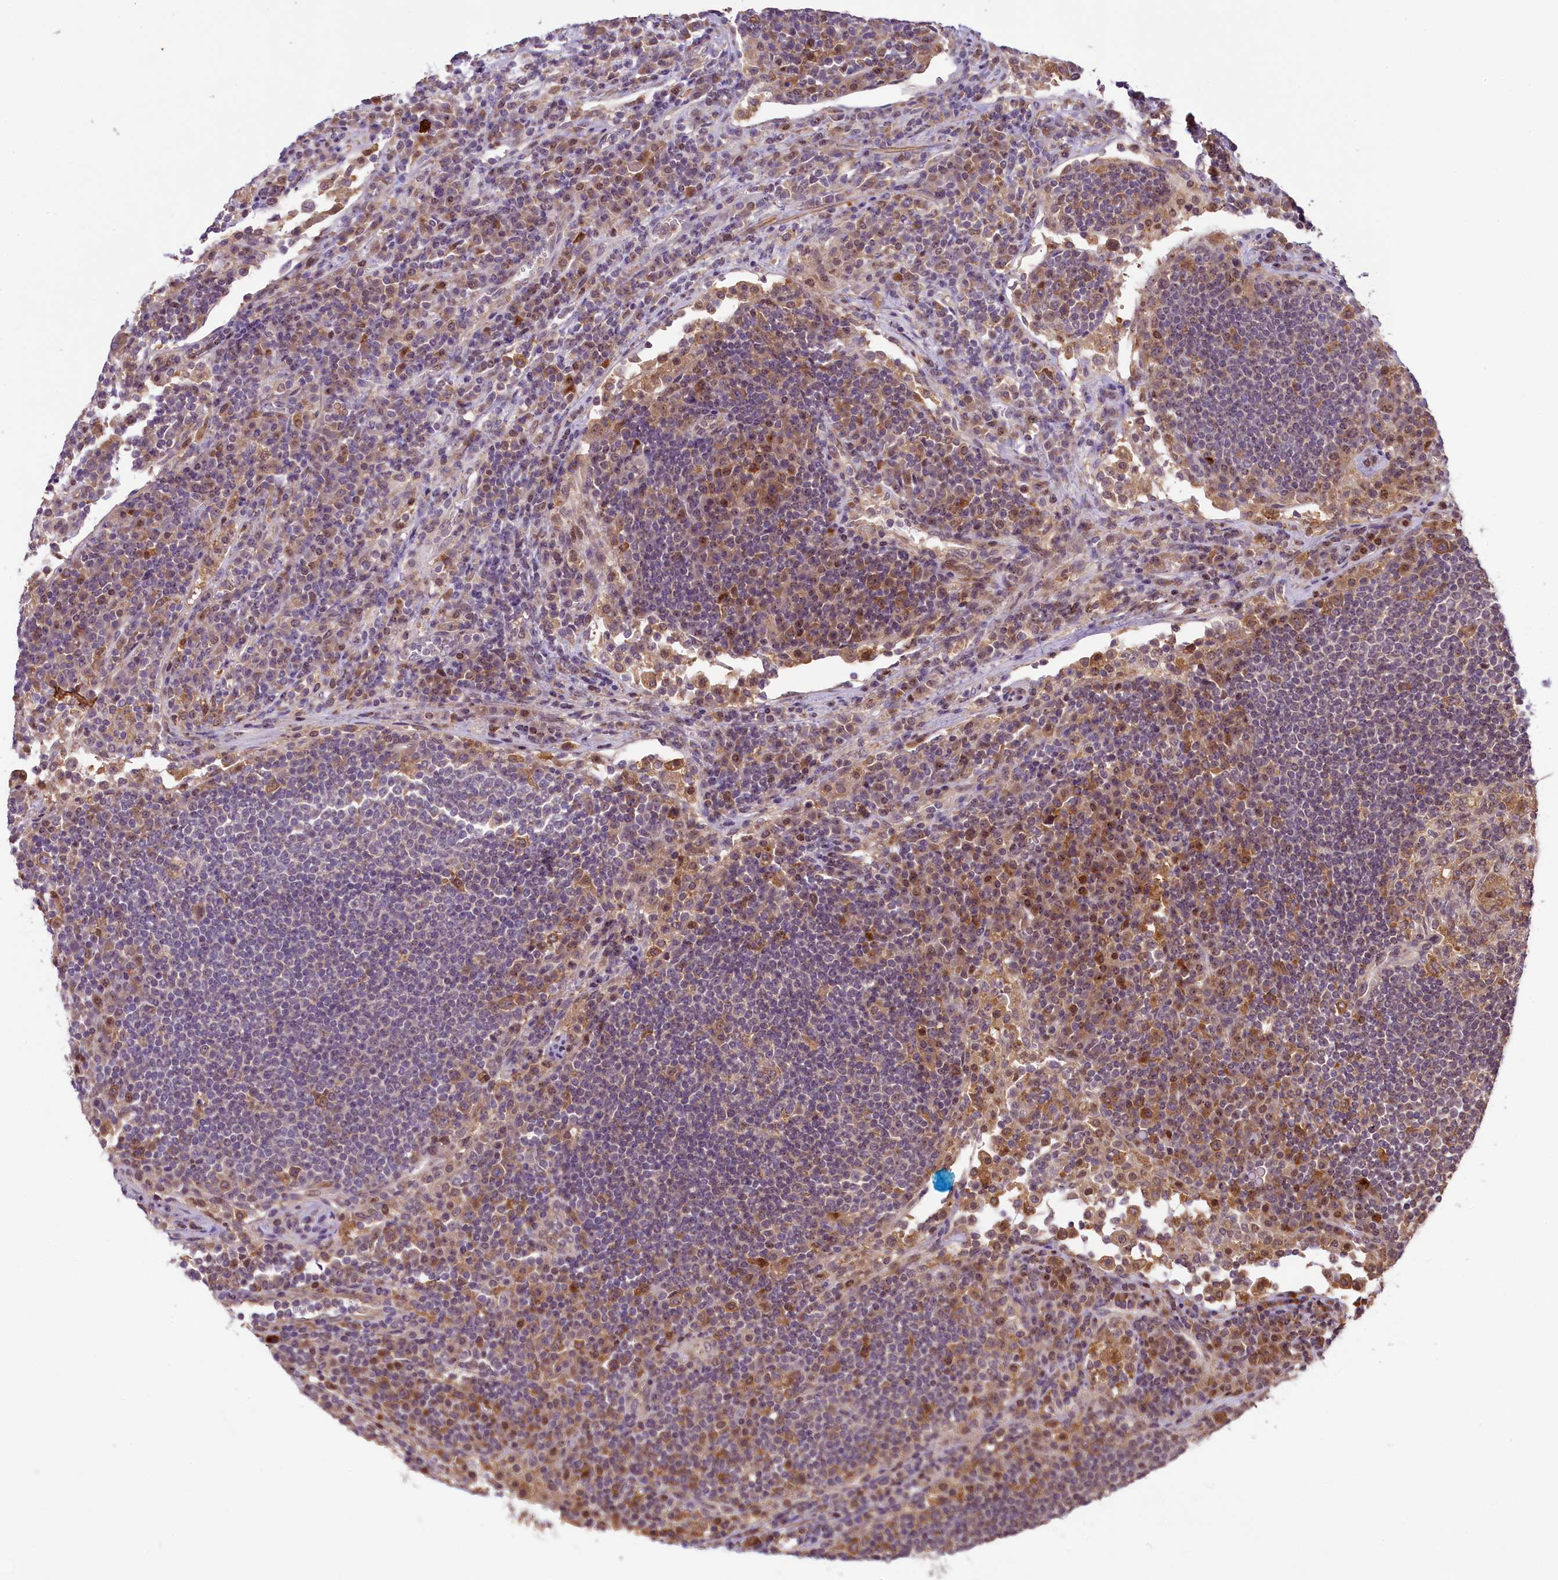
{"staining": {"intensity": "negative", "quantity": "none", "location": "none"}, "tissue": "lymph node", "cell_type": "Germinal center cells", "image_type": "normal", "snomed": [{"axis": "morphology", "description": "Normal tissue, NOS"}, {"axis": "topography", "description": "Lymph node"}], "caption": "High magnification brightfield microscopy of unremarkable lymph node stained with DAB (brown) and counterstained with hematoxylin (blue): germinal center cells show no significant positivity.", "gene": "RBBP8", "patient": {"sex": "female", "age": 53}}